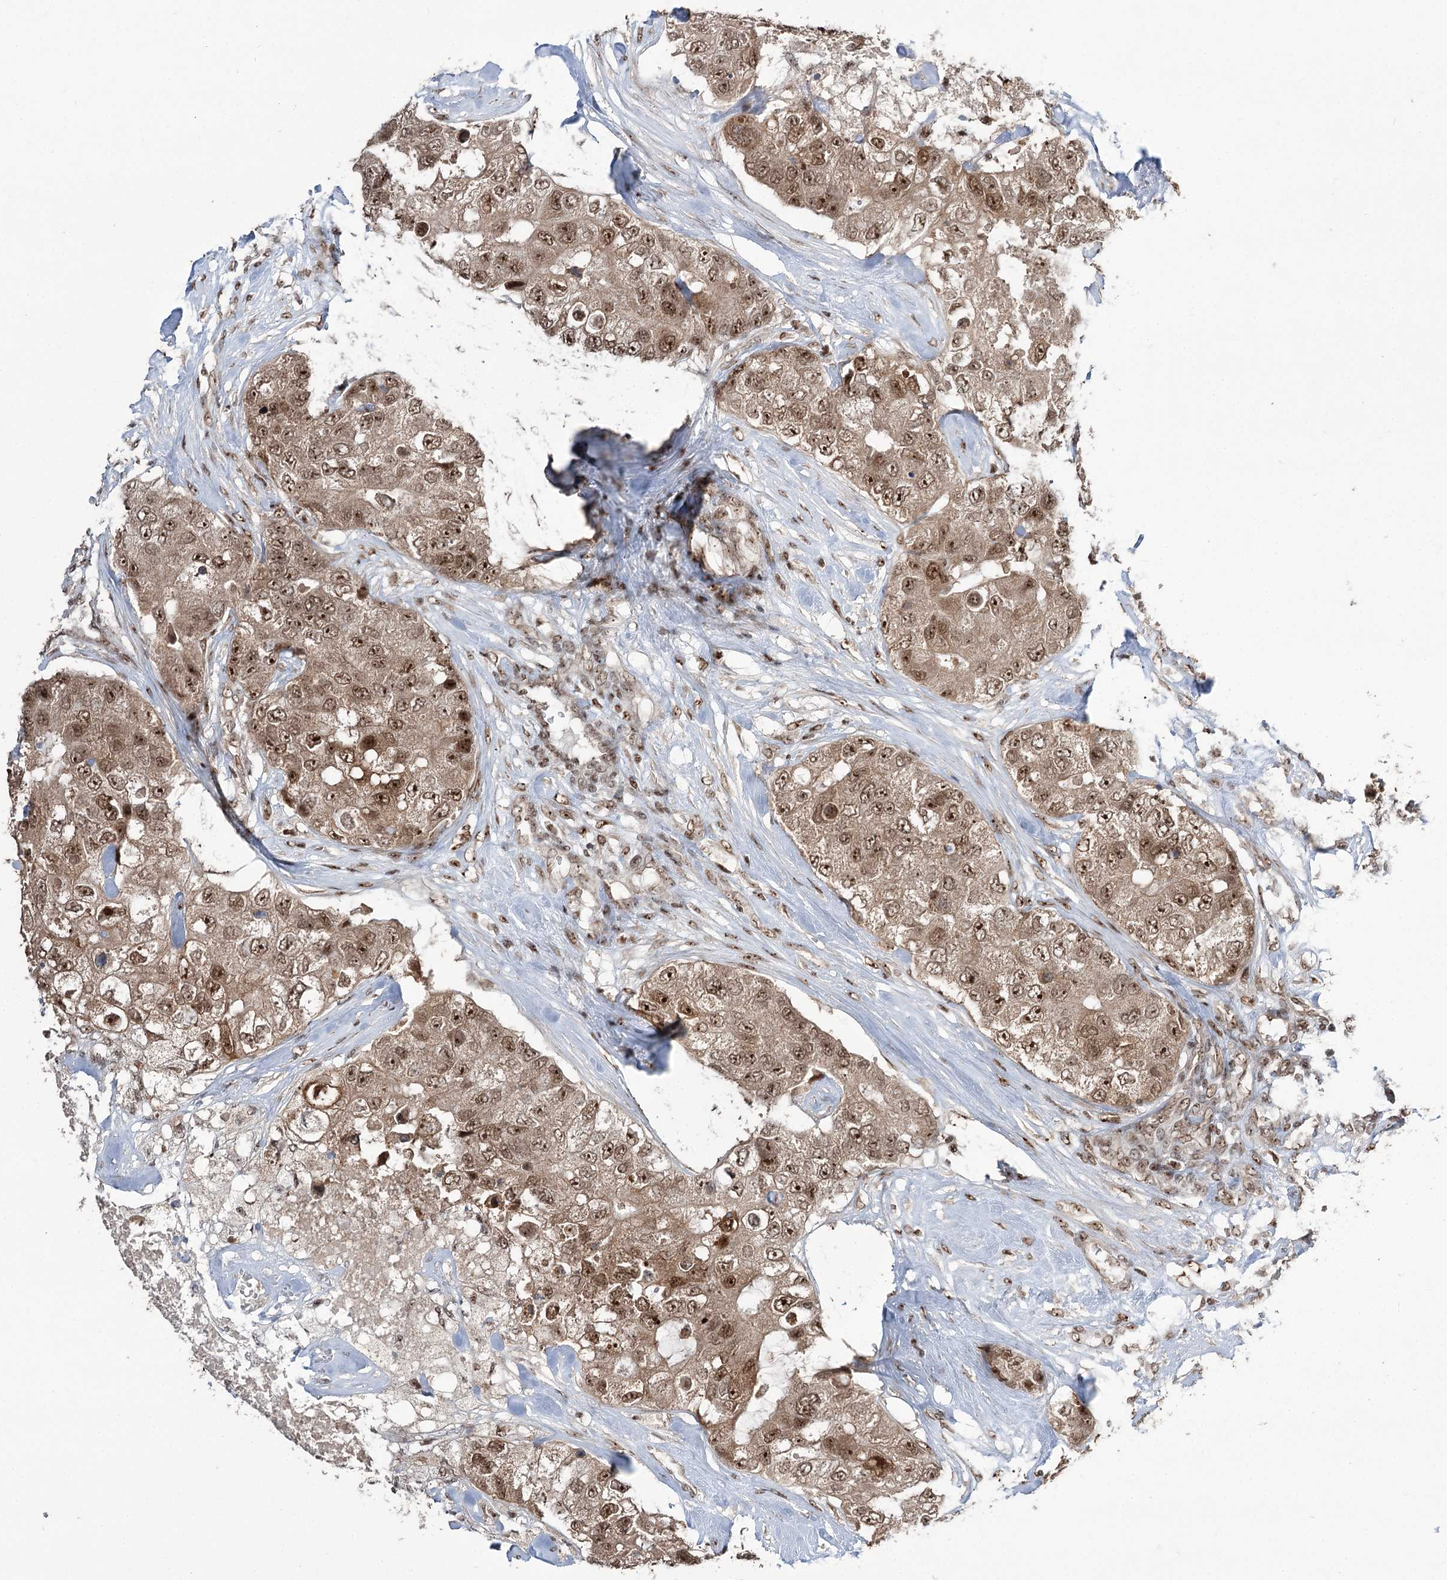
{"staining": {"intensity": "moderate", "quantity": ">75%", "location": "nuclear"}, "tissue": "breast cancer", "cell_type": "Tumor cells", "image_type": "cancer", "snomed": [{"axis": "morphology", "description": "Duct carcinoma"}, {"axis": "topography", "description": "Breast"}], "caption": "A medium amount of moderate nuclear expression is identified in about >75% of tumor cells in breast cancer (intraductal carcinoma) tissue.", "gene": "ERCC3", "patient": {"sex": "female", "age": 62}}